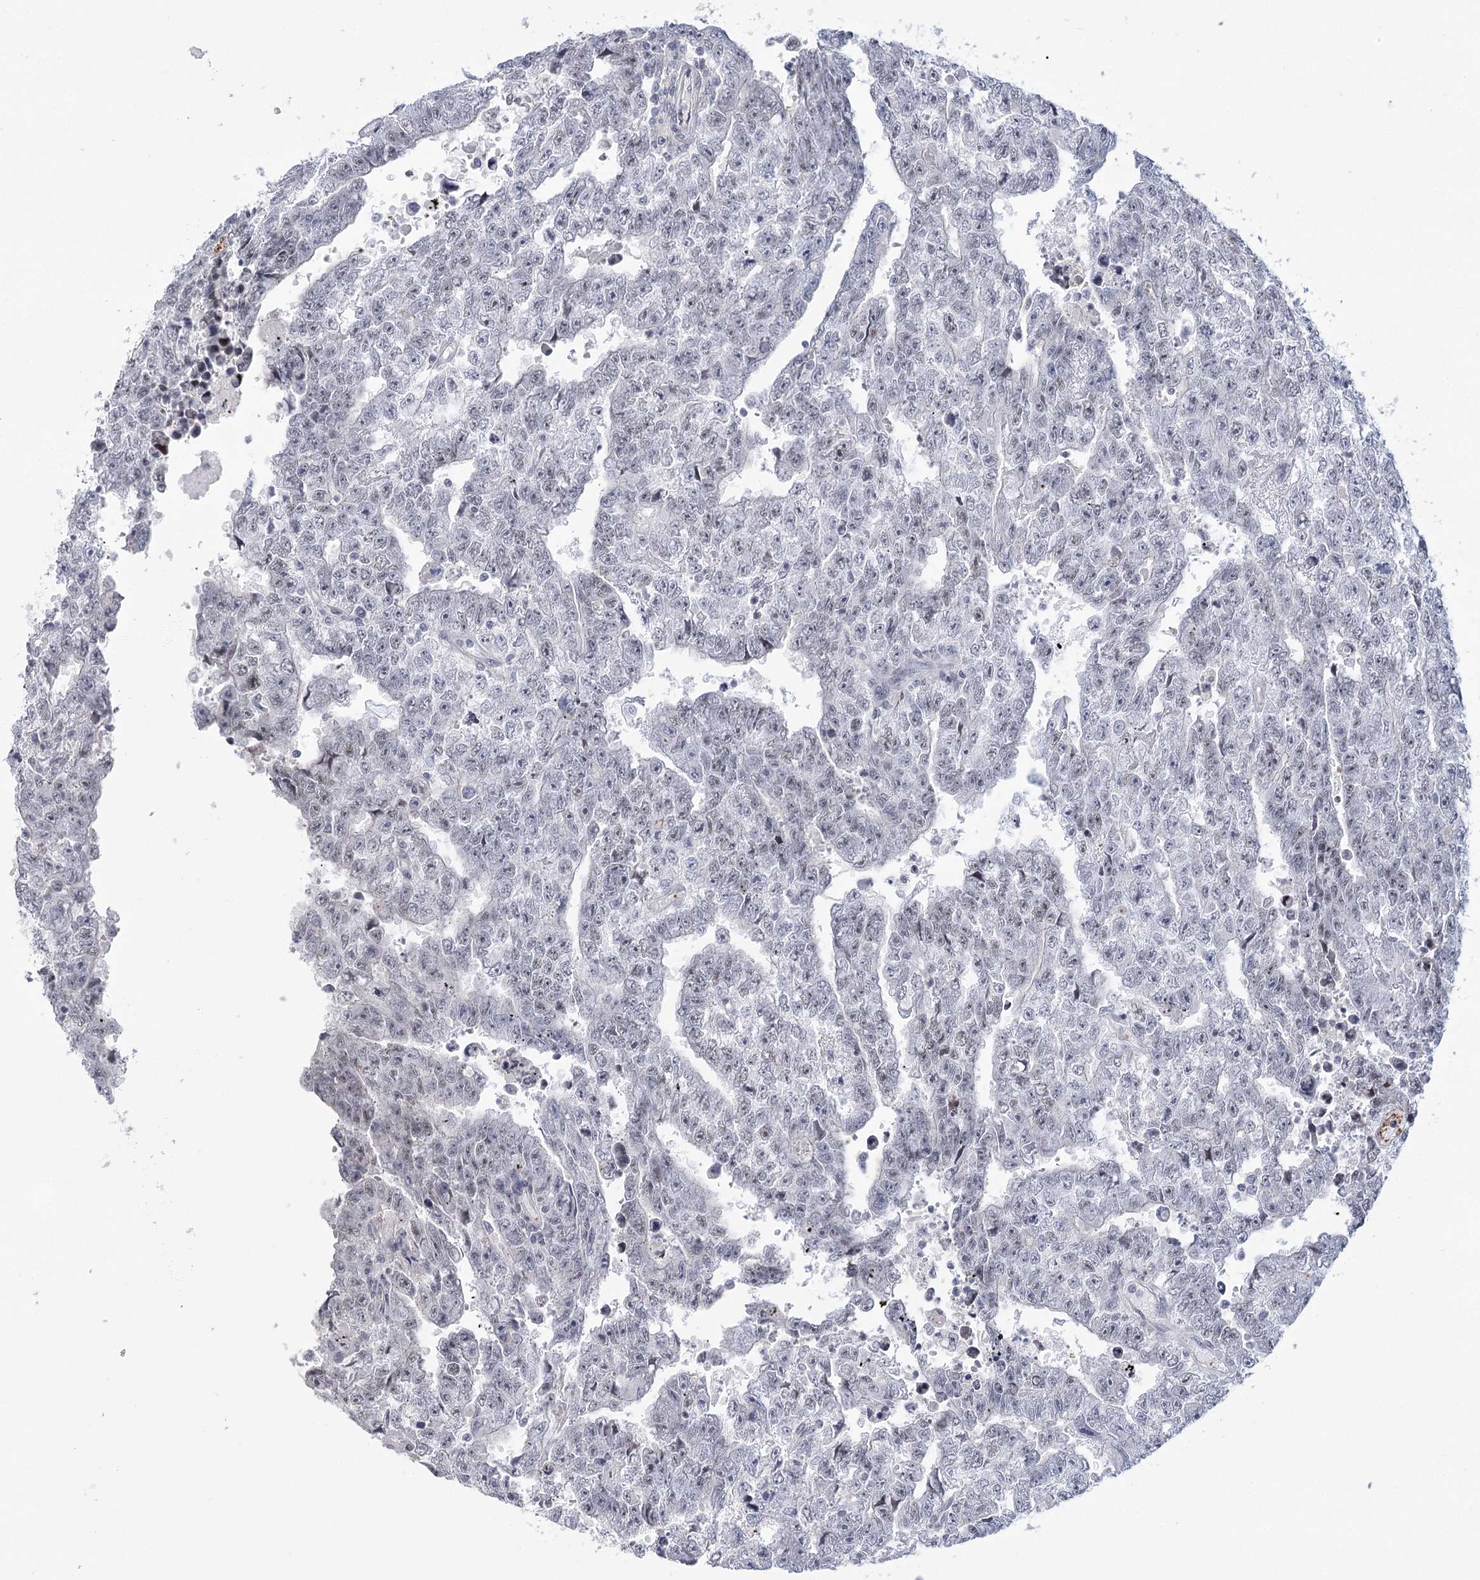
{"staining": {"intensity": "negative", "quantity": "none", "location": "none"}, "tissue": "testis cancer", "cell_type": "Tumor cells", "image_type": "cancer", "snomed": [{"axis": "morphology", "description": "Carcinoma, Embryonal, NOS"}, {"axis": "topography", "description": "Testis"}], "caption": "Tumor cells are negative for brown protein staining in testis cancer (embryonal carcinoma).", "gene": "FAM76B", "patient": {"sex": "male", "age": 25}}